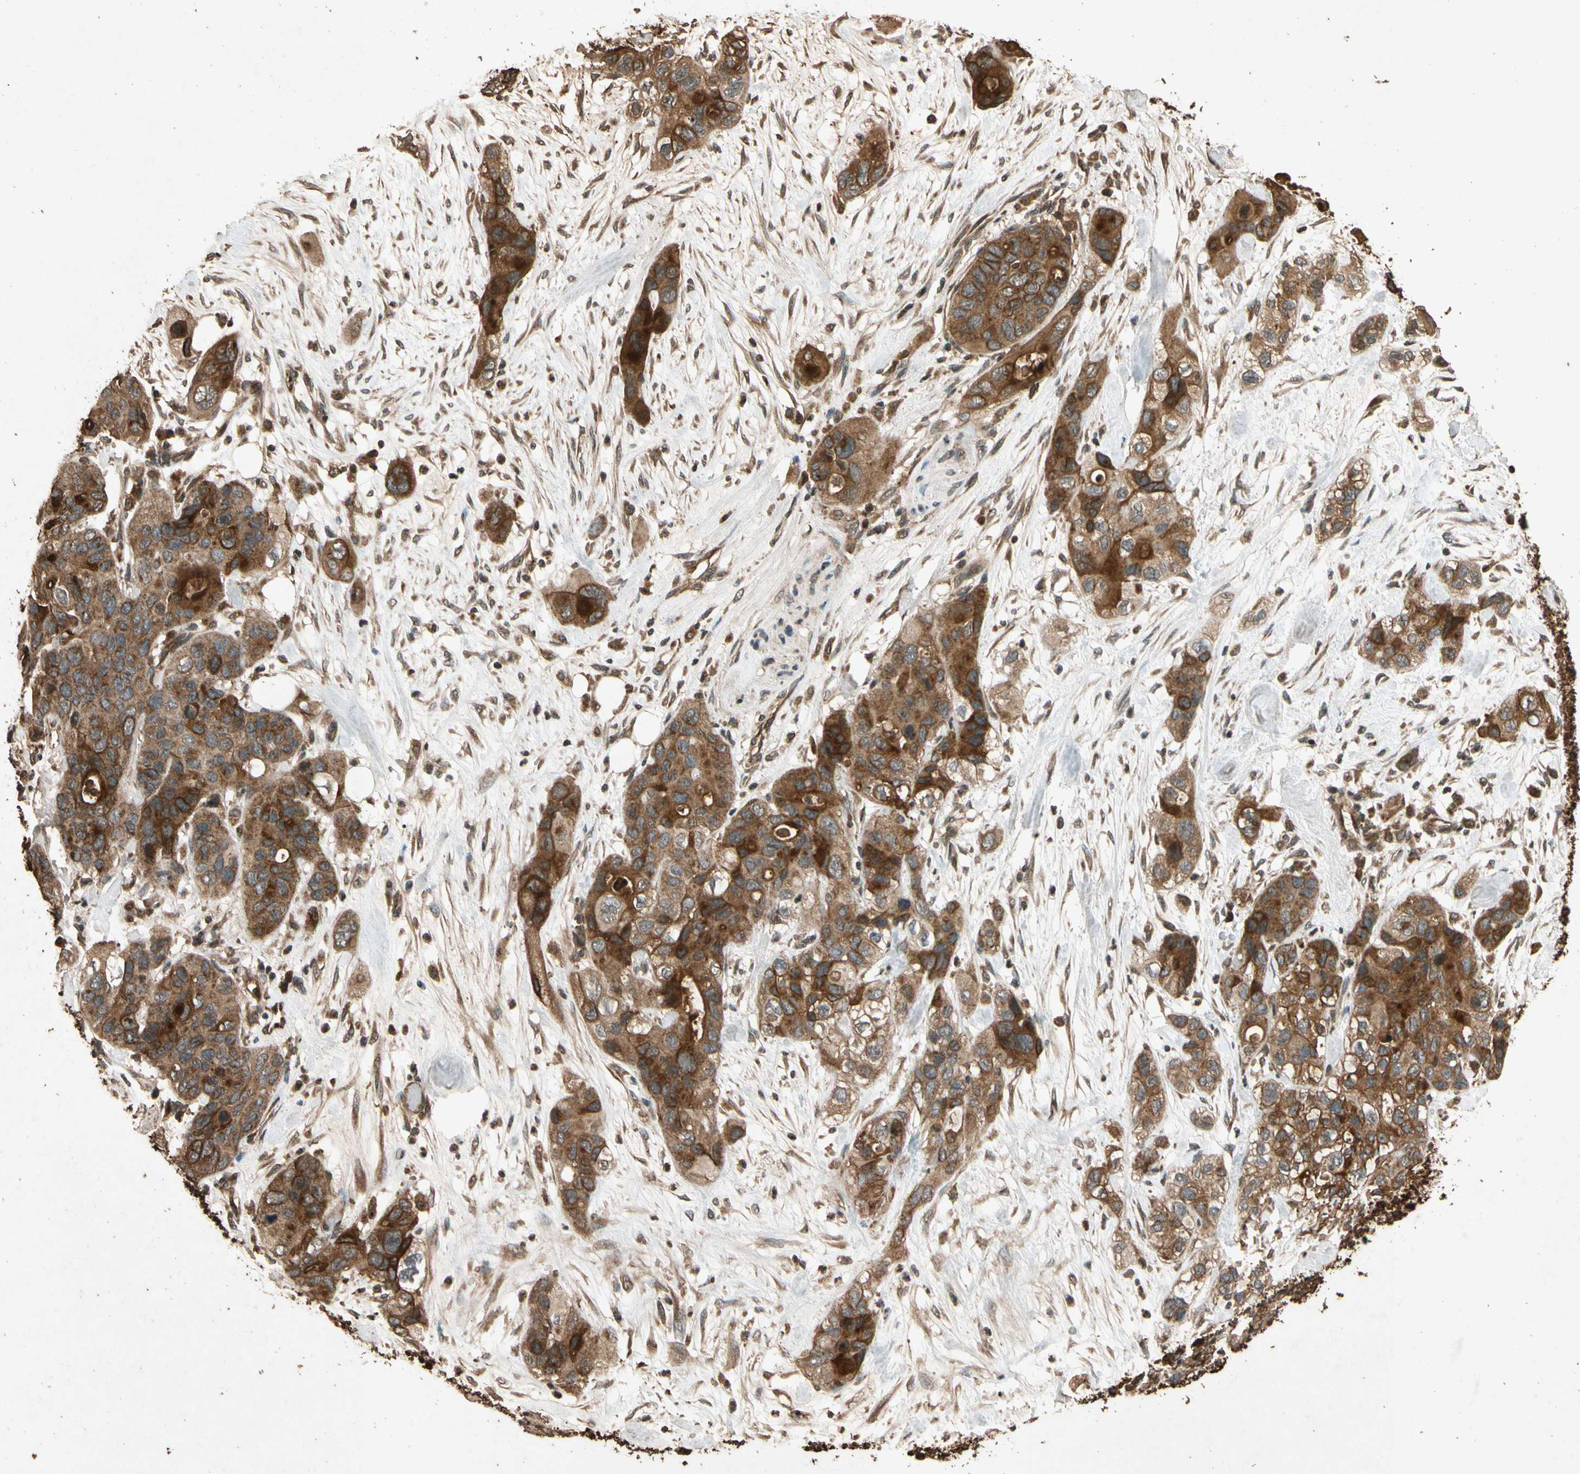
{"staining": {"intensity": "strong", "quantity": ">75%", "location": "cytoplasmic/membranous"}, "tissue": "pancreatic cancer", "cell_type": "Tumor cells", "image_type": "cancer", "snomed": [{"axis": "morphology", "description": "Adenocarcinoma, NOS"}, {"axis": "topography", "description": "Pancreas"}], "caption": "Protein expression analysis of pancreatic cancer (adenocarcinoma) shows strong cytoplasmic/membranous positivity in approximately >75% of tumor cells.", "gene": "TXN2", "patient": {"sex": "female", "age": 71}}